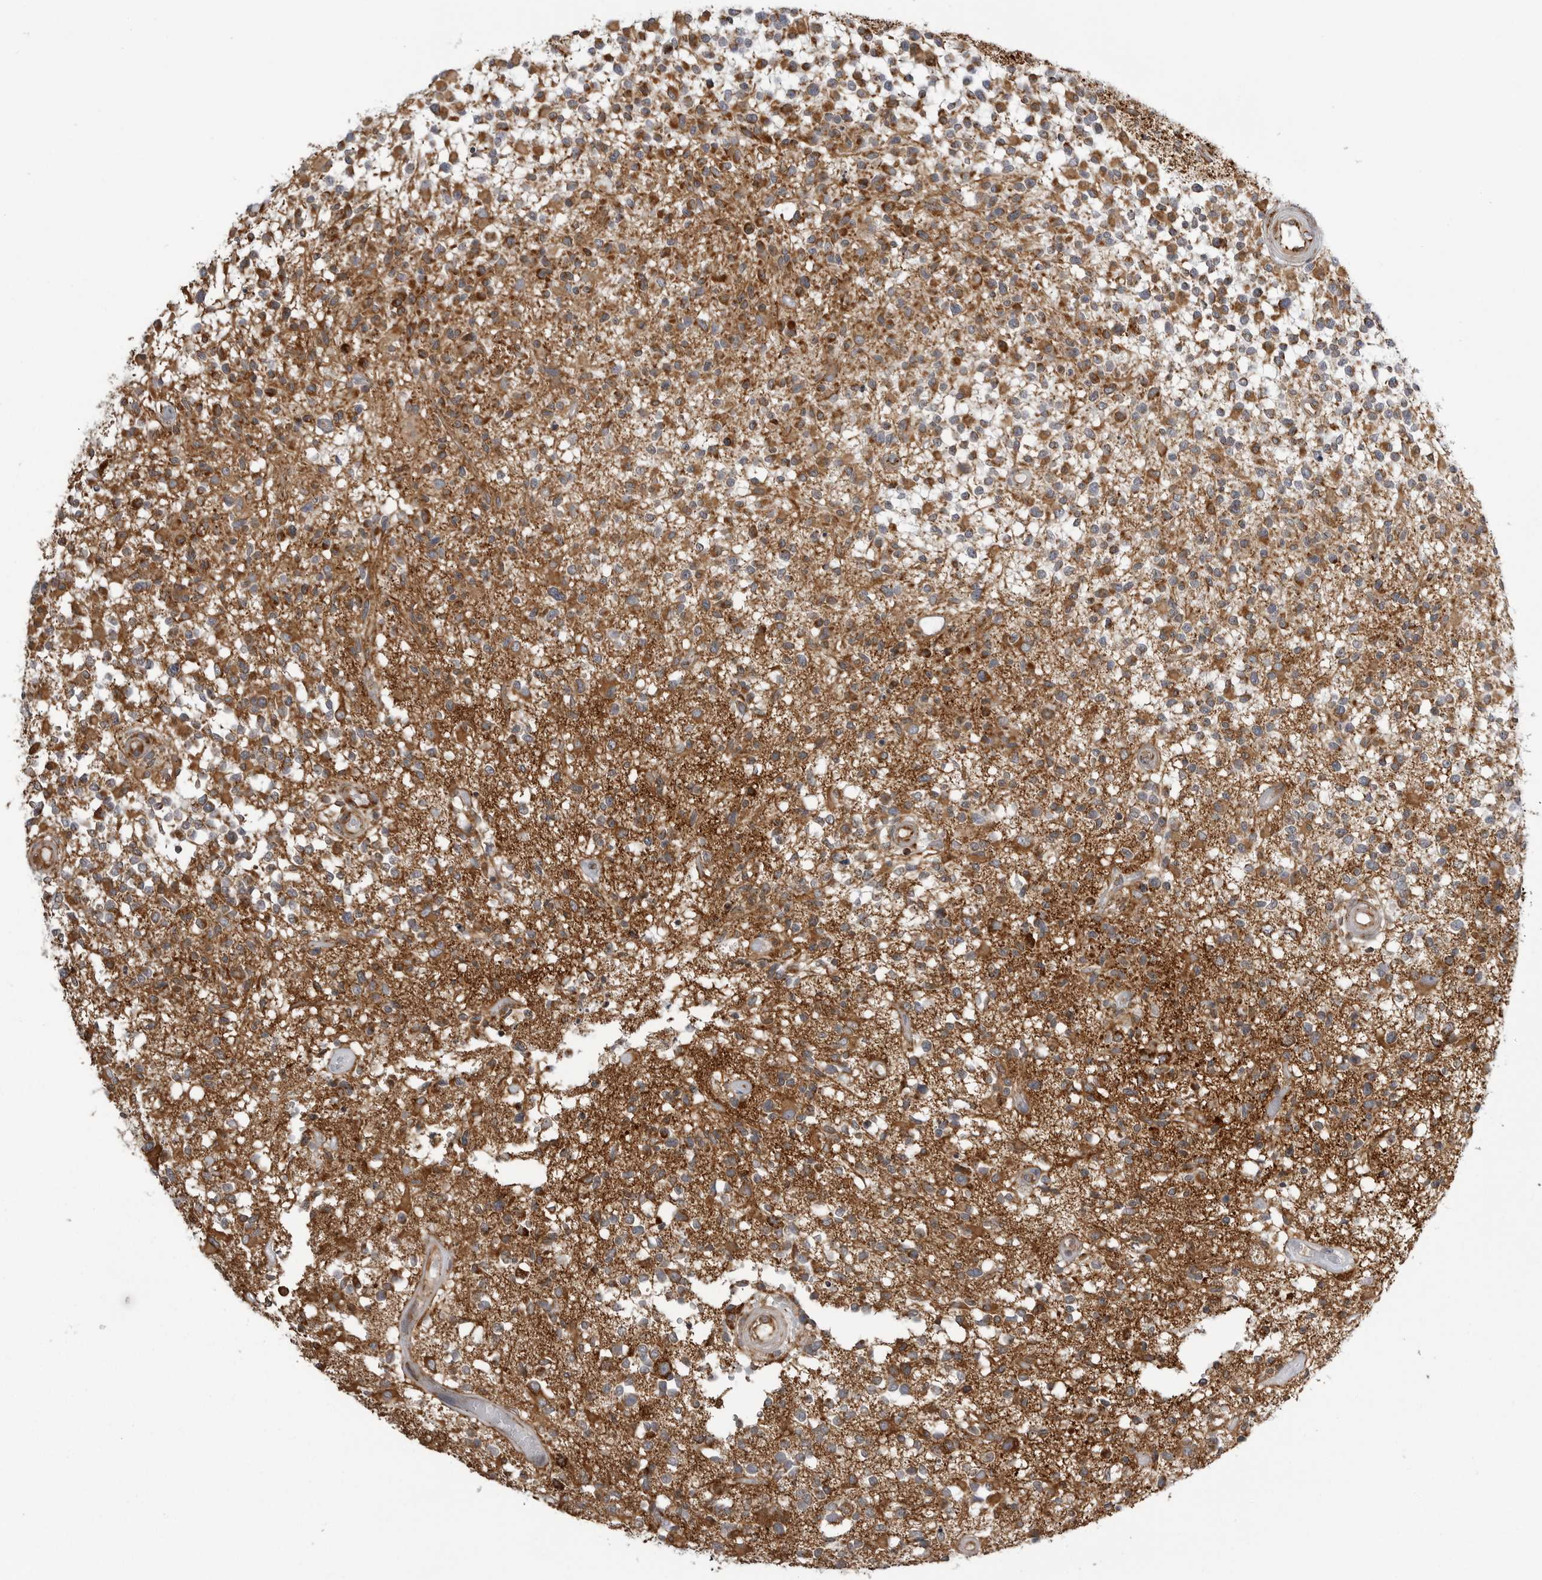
{"staining": {"intensity": "moderate", "quantity": ">75%", "location": "cytoplasmic/membranous"}, "tissue": "glioma", "cell_type": "Tumor cells", "image_type": "cancer", "snomed": [{"axis": "morphology", "description": "Glioma, malignant, High grade"}, {"axis": "morphology", "description": "Glioblastoma, NOS"}, {"axis": "topography", "description": "Brain"}], "caption": "Protein staining exhibits moderate cytoplasmic/membranous positivity in about >75% of tumor cells in glioma.", "gene": "FH", "patient": {"sex": "male", "age": 60}}